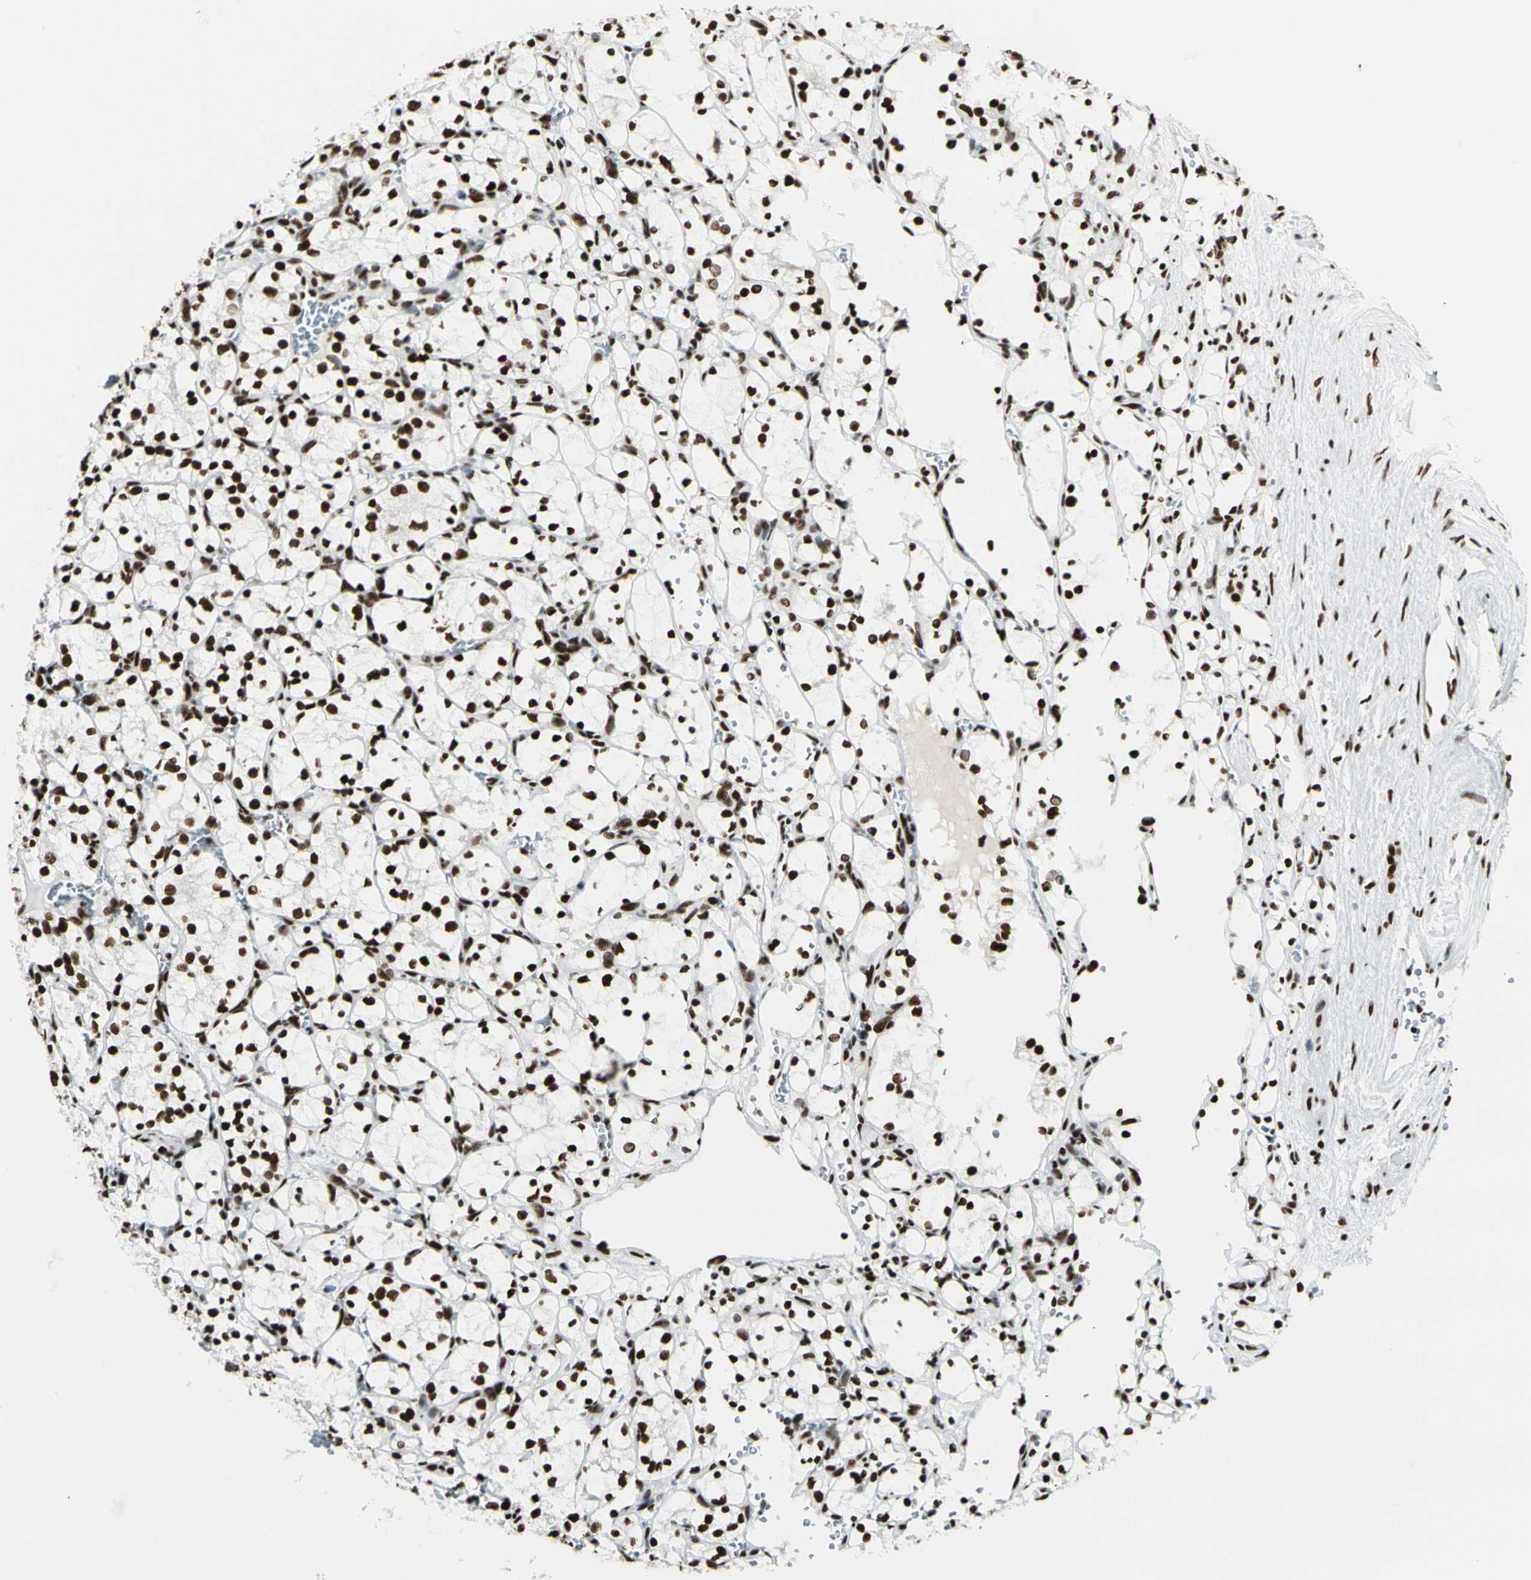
{"staining": {"intensity": "strong", "quantity": ">75%", "location": "nuclear"}, "tissue": "renal cancer", "cell_type": "Tumor cells", "image_type": "cancer", "snomed": [{"axis": "morphology", "description": "Adenocarcinoma, NOS"}, {"axis": "topography", "description": "Kidney"}], "caption": "Adenocarcinoma (renal) stained with a brown dye shows strong nuclear positive staining in approximately >75% of tumor cells.", "gene": "CCAR1", "patient": {"sex": "female", "age": 69}}